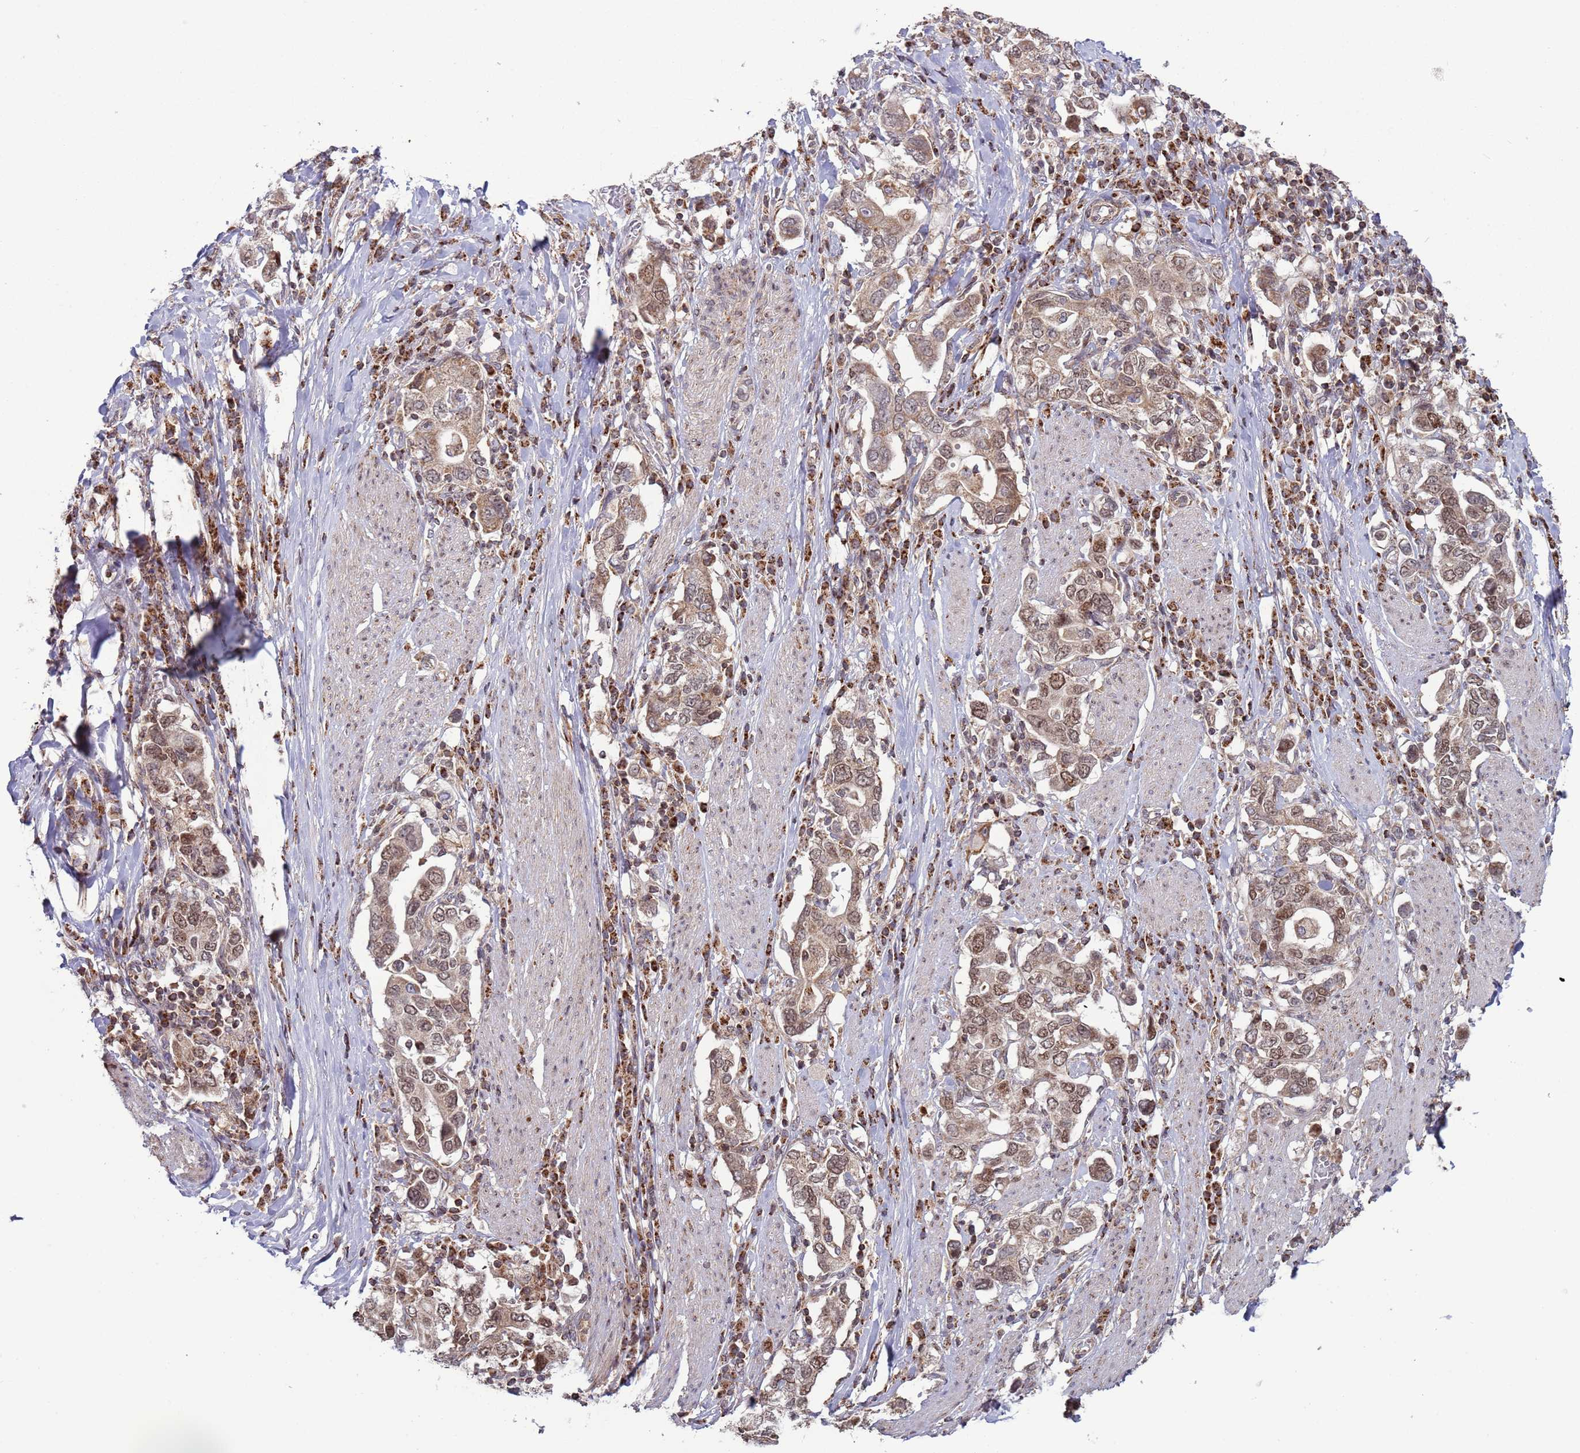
{"staining": {"intensity": "moderate", "quantity": ">75%", "location": "nuclear"}, "tissue": "stomach cancer", "cell_type": "Tumor cells", "image_type": "cancer", "snomed": [{"axis": "morphology", "description": "Adenocarcinoma, NOS"}, {"axis": "topography", "description": "Stomach, upper"}, {"axis": "topography", "description": "Stomach"}], "caption": "A micrograph of stomach cancer (adenocarcinoma) stained for a protein demonstrates moderate nuclear brown staining in tumor cells.", "gene": "RCOR2", "patient": {"sex": "male", "age": 62}}